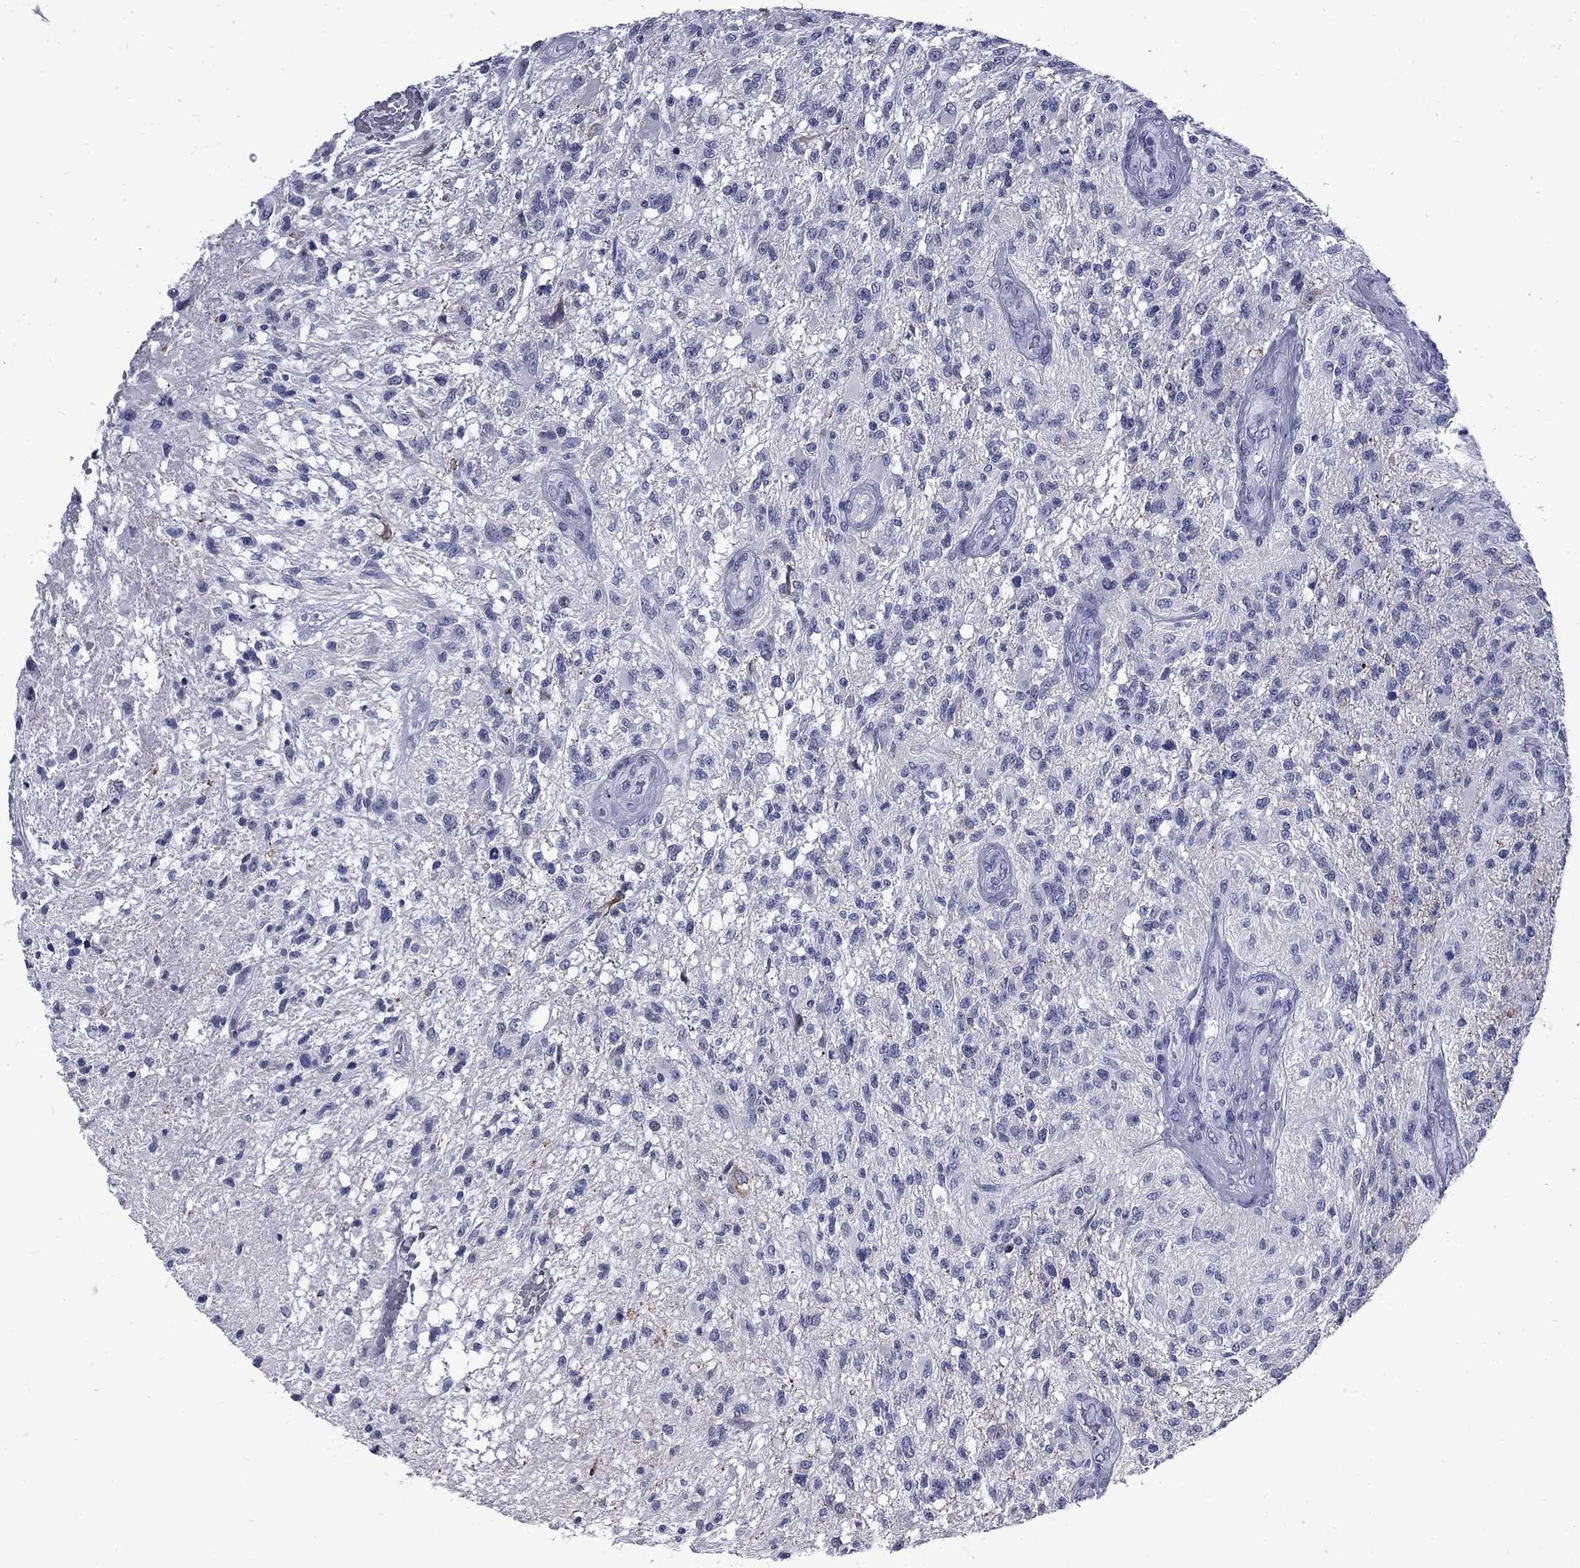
{"staining": {"intensity": "negative", "quantity": "none", "location": "none"}, "tissue": "glioma", "cell_type": "Tumor cells", "image_type": "cancer", "snomed": [{"axis": "morphology", "description": "Glioma, malignant, High grade"}, {"axis": "topography", "description": "Brain"}], "caption": "Human glioma stained for a protein using immunohistochemistry (IHC) displays no positivity in tumor cells.", "gene": "MGARP", "patient": {"sex": "male", "age": 56}}